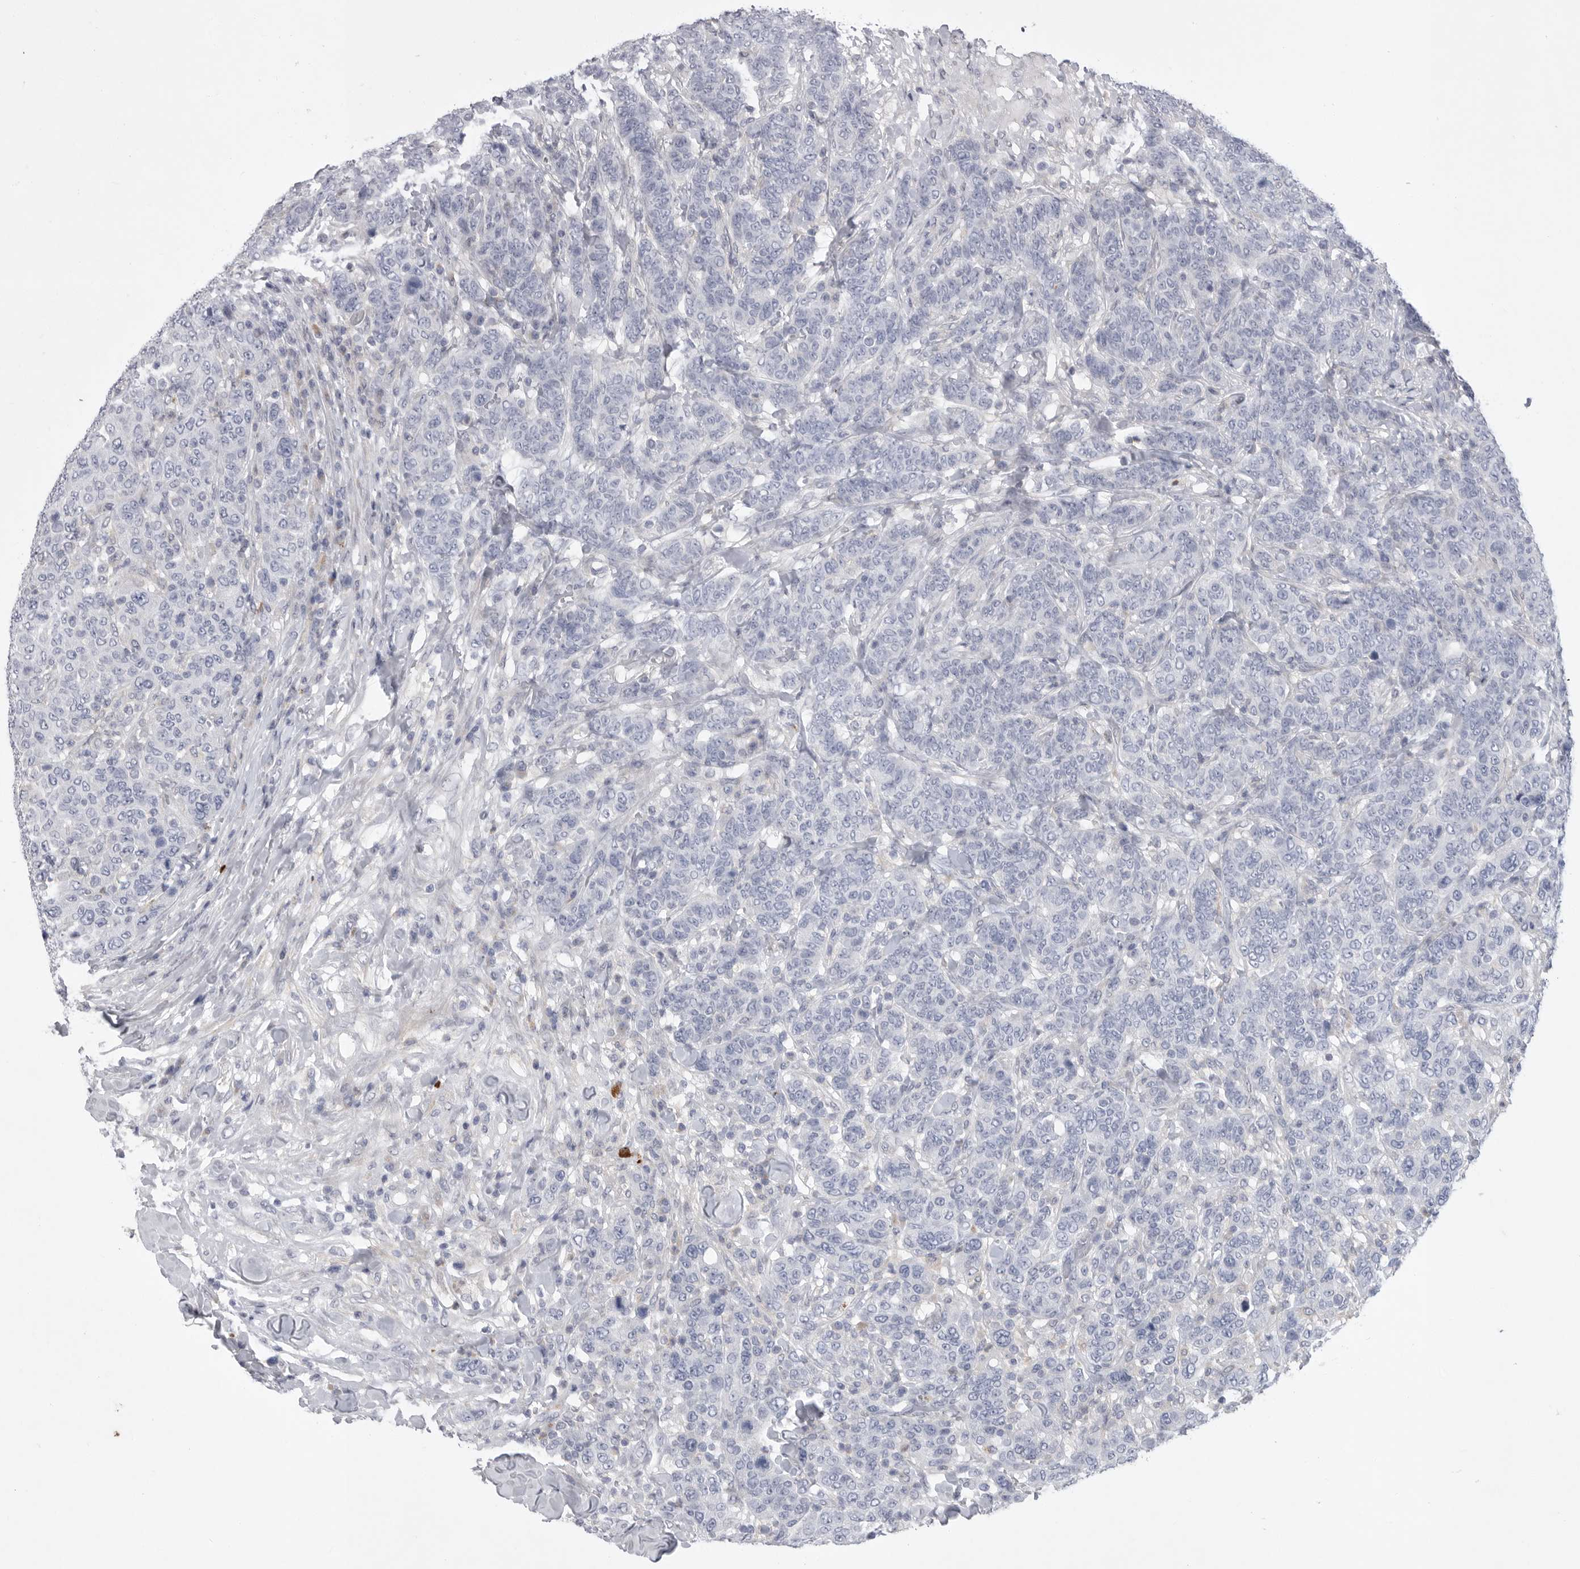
{"staining": {"intensity": "negative", "quantity": "none", "location": "none"}, "tissue": "breast cancer", "cell_type": "Tumor cells", "image_type": "cancer", "snomed": [{"axis": "morphology", "description": "Duct carcinoma"}, {"axis": "topography", "description": "Breast"}], "caption": "The IHC photomicrograph has no significant positivity in tumor cells of breast cancer tissue.", "gene": "SIGLEC10", "patient": {"sex": "female", "age": 37}}